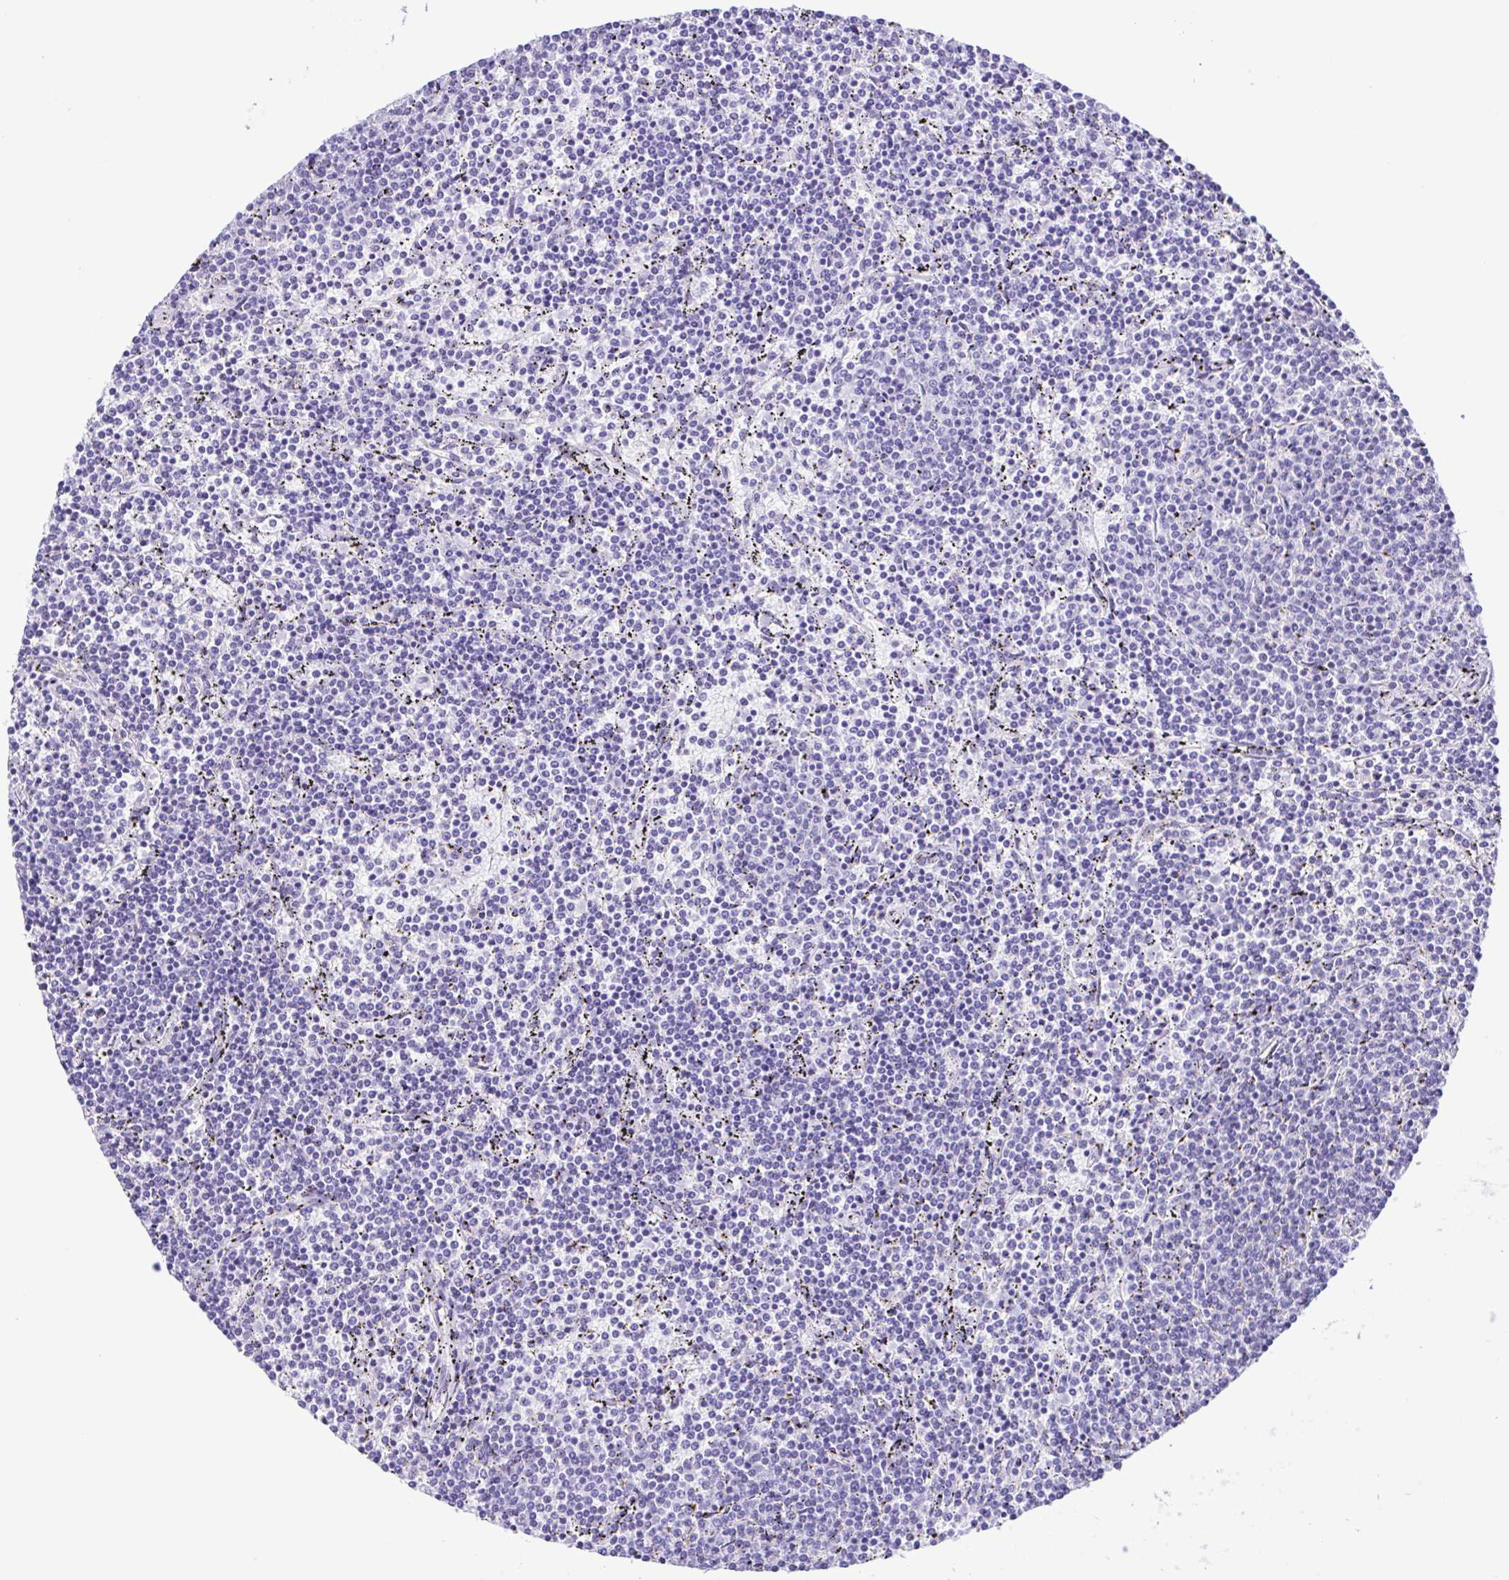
{"staining": {"intensity": "negative", "quantity": "none", "location": "none"}, "tissue": "lymphoma", "cell_type": "Tumor cells", "image_type": "cancer", "snomed": [{"axis": "morphology", "description": "Malignant lymphoma, non-Hodgkin's type, Low grade"}, {"axis": "topography", "description": "Spleen"}], "caption": "This image is of malignant lymphoma, non-Hodgkin's type (low-grade) stained with IHC to label a protein in brown with the nuclei are counter-stained blue. There is no expression in tumor cells. (DAB IHC visualized using brightfield microscopy, high magnification).", "gene": "TGM3", "patient": {"sex": "female", "age": 50}}